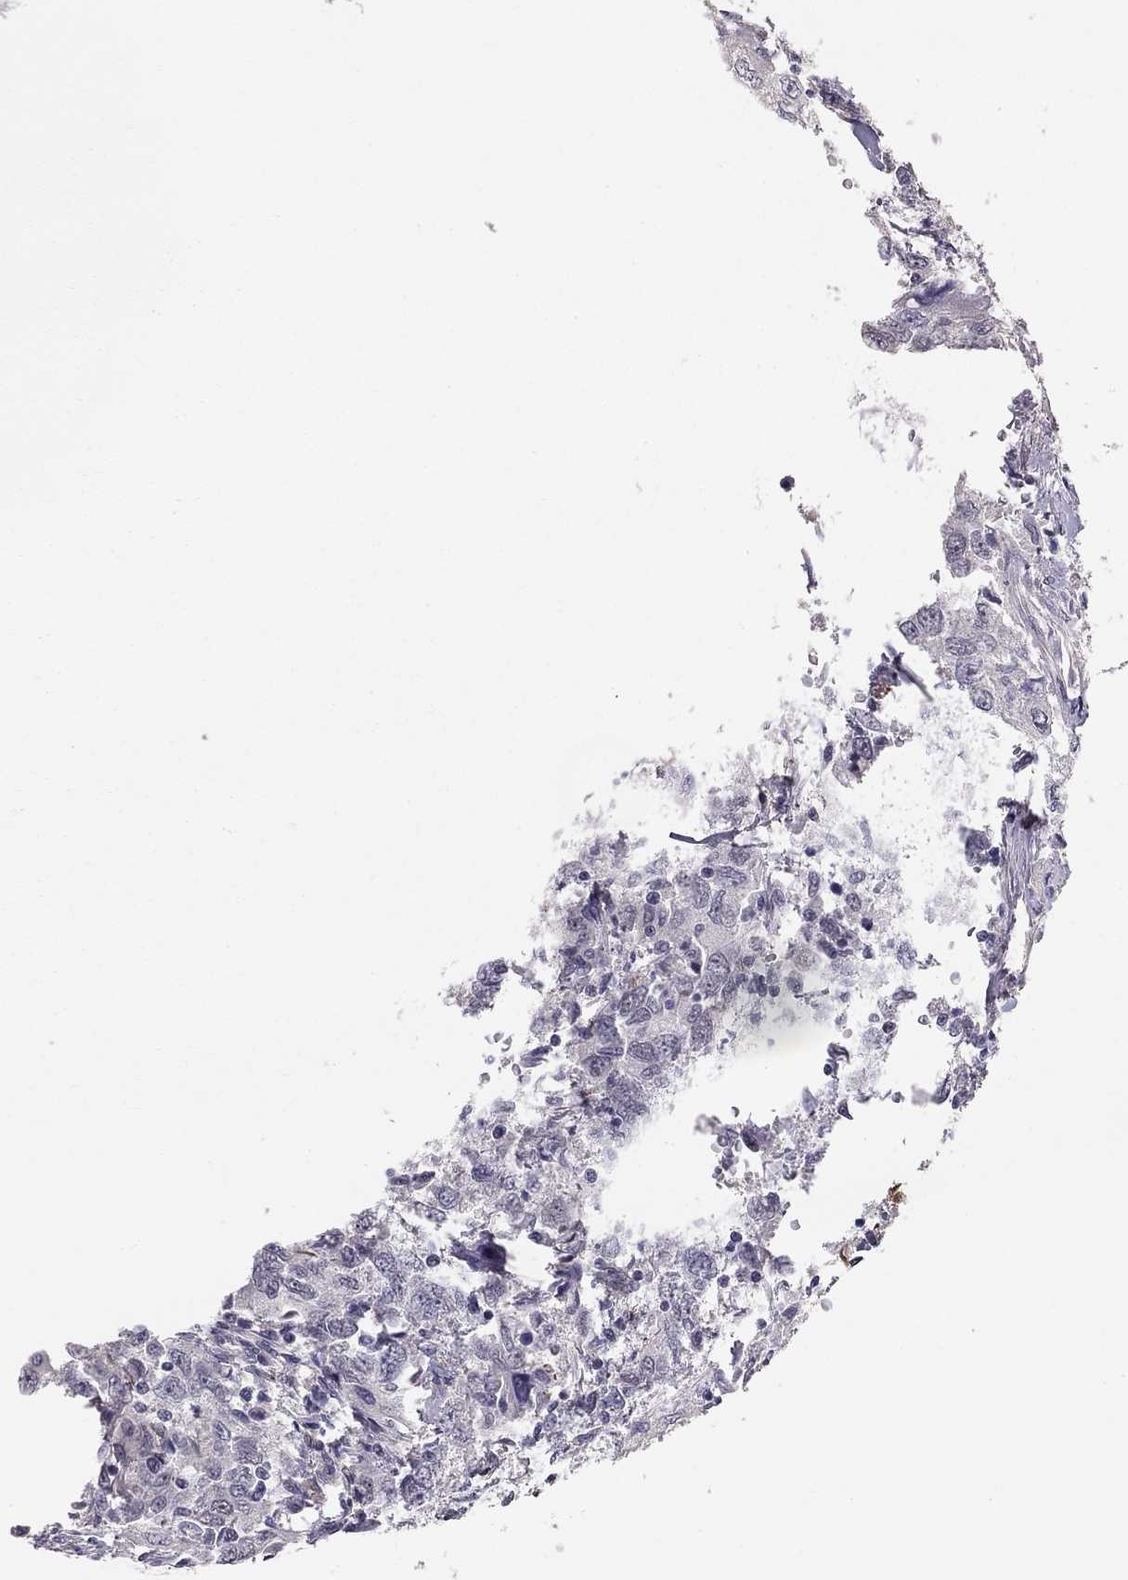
{"staining": {"intensity": "negative", "quantity": "none", "location": "none"}, "tissue": "urothelial cancer", "cell_type": "Tumor cells", "image_type": "cancer", "snomed": [{"axis": "morphology", "description": "Urothelial carcinoma, High grade"}, {"axis": "topography", "description": "Urinary bladder"}], "caption": "Immunohistochemistry (IHC) image of neoplastic tissue: urothelial carcinoma (high-grade) stained with DAB shows no significant protein positivity in tumor cells.", "gene": "GJB4", "patient": {"sex": "male", "age": 76}}